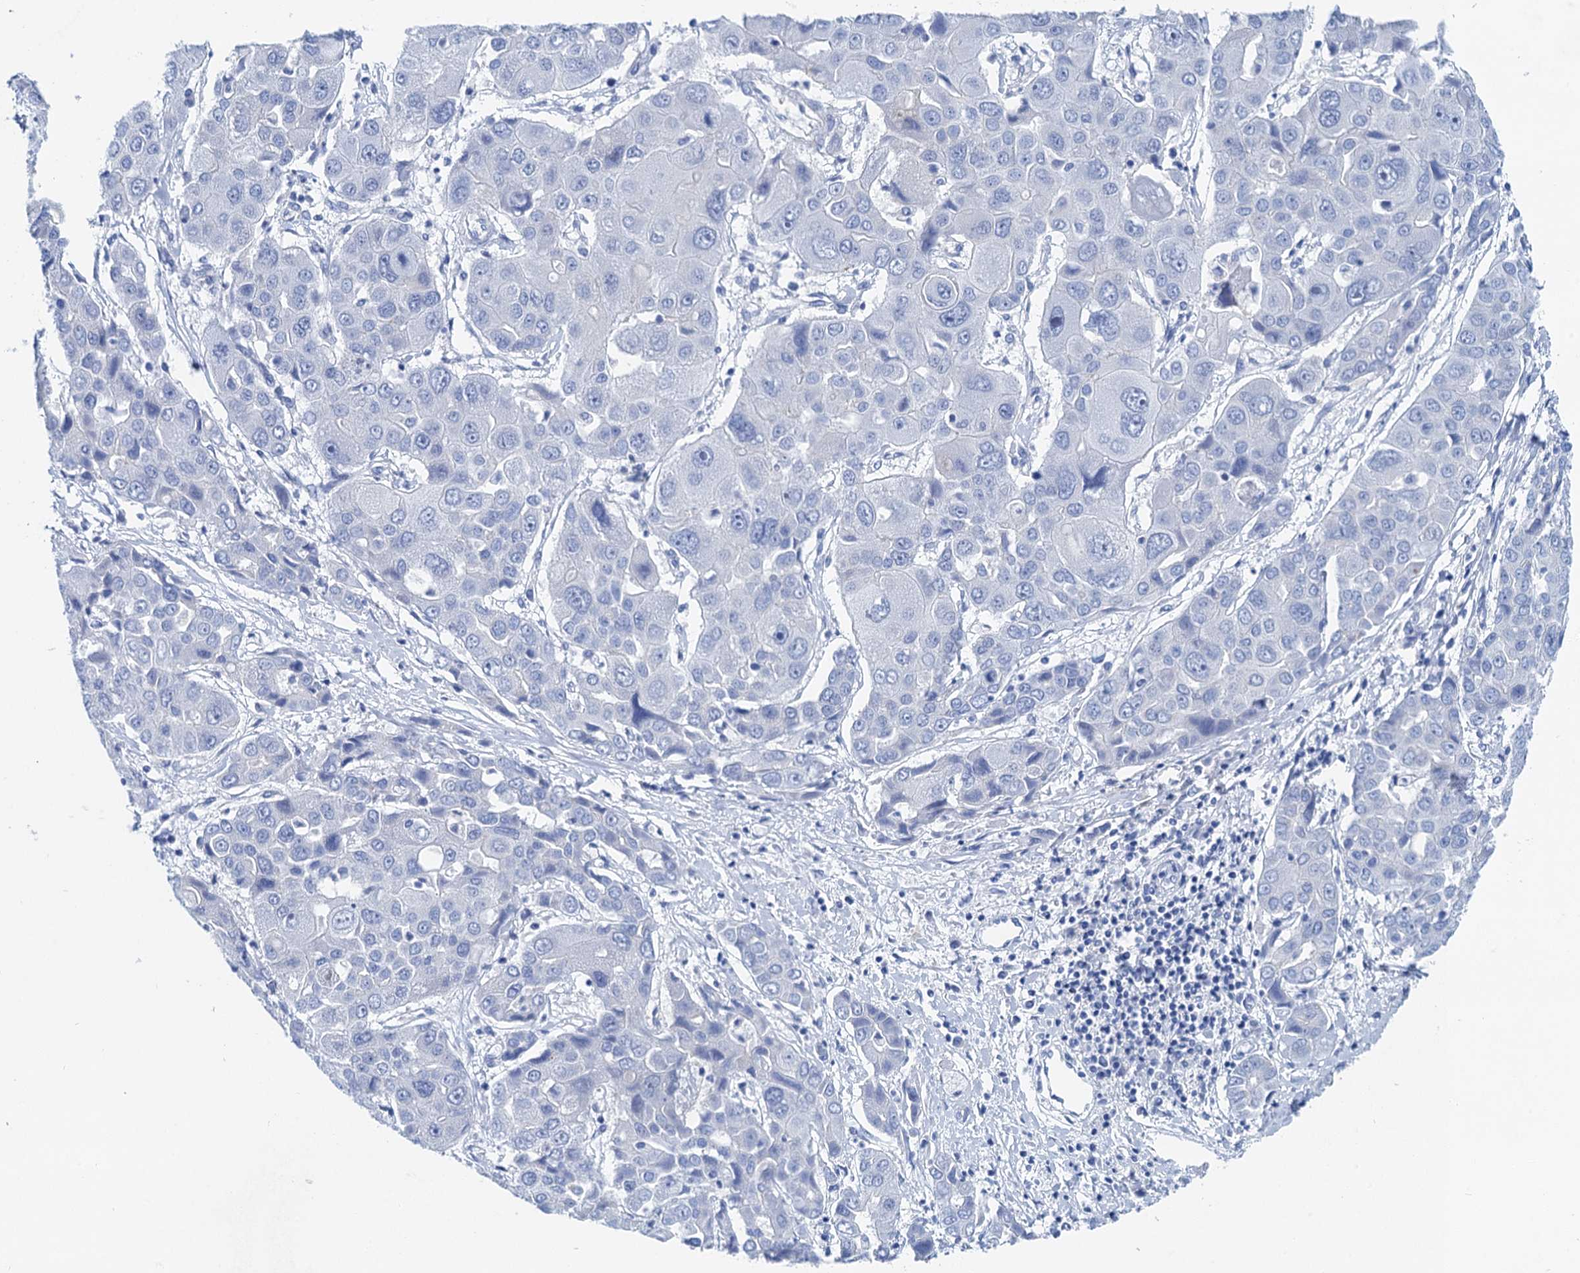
{"staining": {"intensity": "negative", "quantity": "none", "location": "none"}, "tissue": "liver cancer", "cell_type": "Tumor cells", "image_type": "cancer", "snomed": [{"axis": "morphology", "description": "Cholangiocarcinoma"}, {"axis": "topography", "description": "Liver"}], "caption": "Immunohistochemistry micrograph of neoplastic tissue: liver cancer stained with DAB exhibits no significant protein staining in tumor cells.", "gene": "NLRP10", "patient": {"sex": "male", "age": 67}}